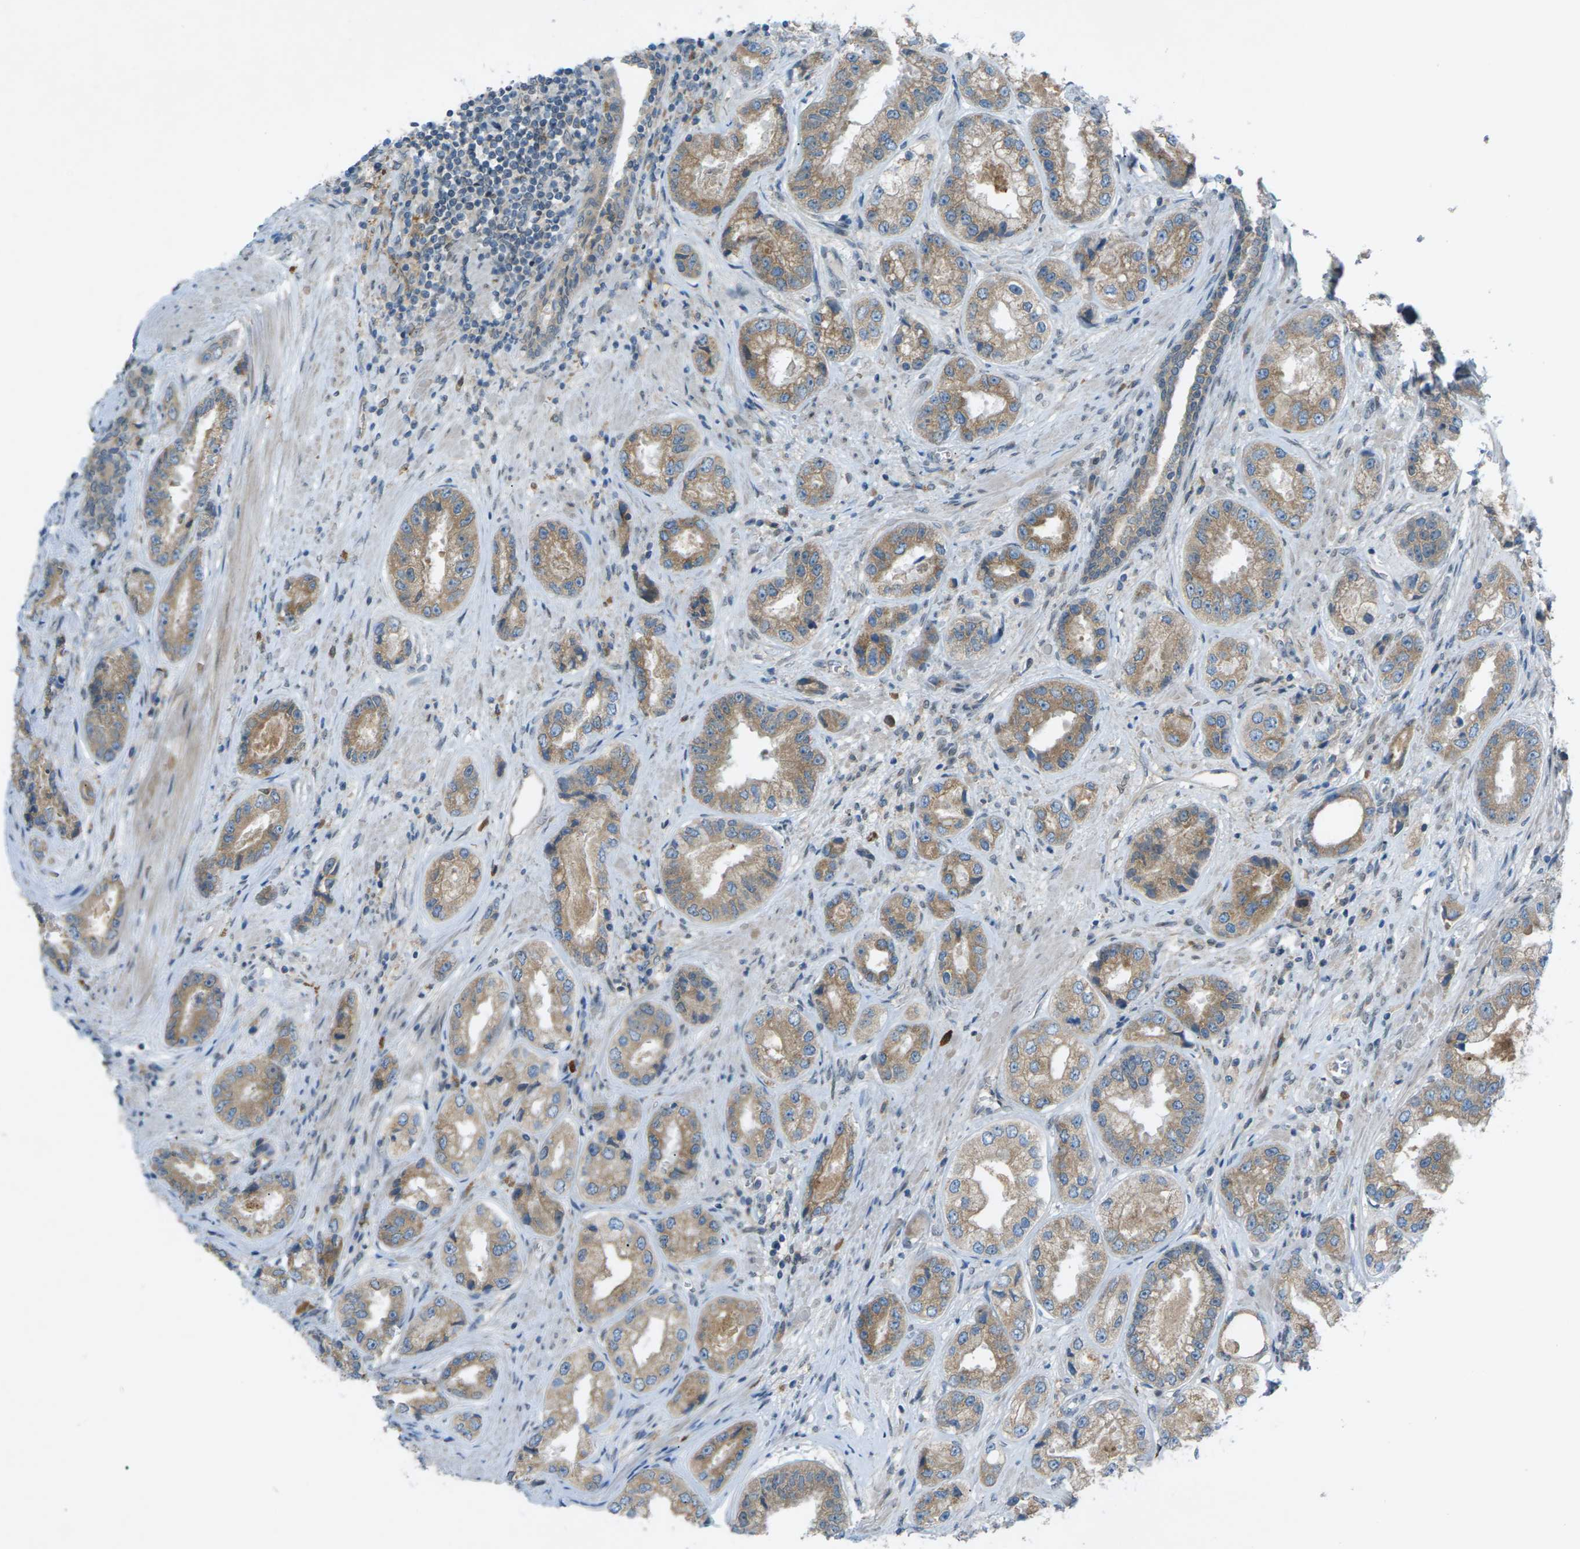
{"staining": {"intensity": "moderate", "quantity": ">75%", "location": "cytoplasmic/membranous"}, "tissue": "prostate cancer", "cell_type": "Tumor cells", "image_type": "cancer", "snomed": [{"axis": "morphology", "description": "Adenocarcinoma, High grade"}, {"axis": "topography", "description": "Prostate"}], "caption": "A micrograph of prostate cancer (high-grade adenocarcinoma) stained for a protein shows moderate cytoplasmic/membranous brown staining in tumor cells.", "gene": "DYRK1A", "patient": {"sex": "male", "age": 61}}